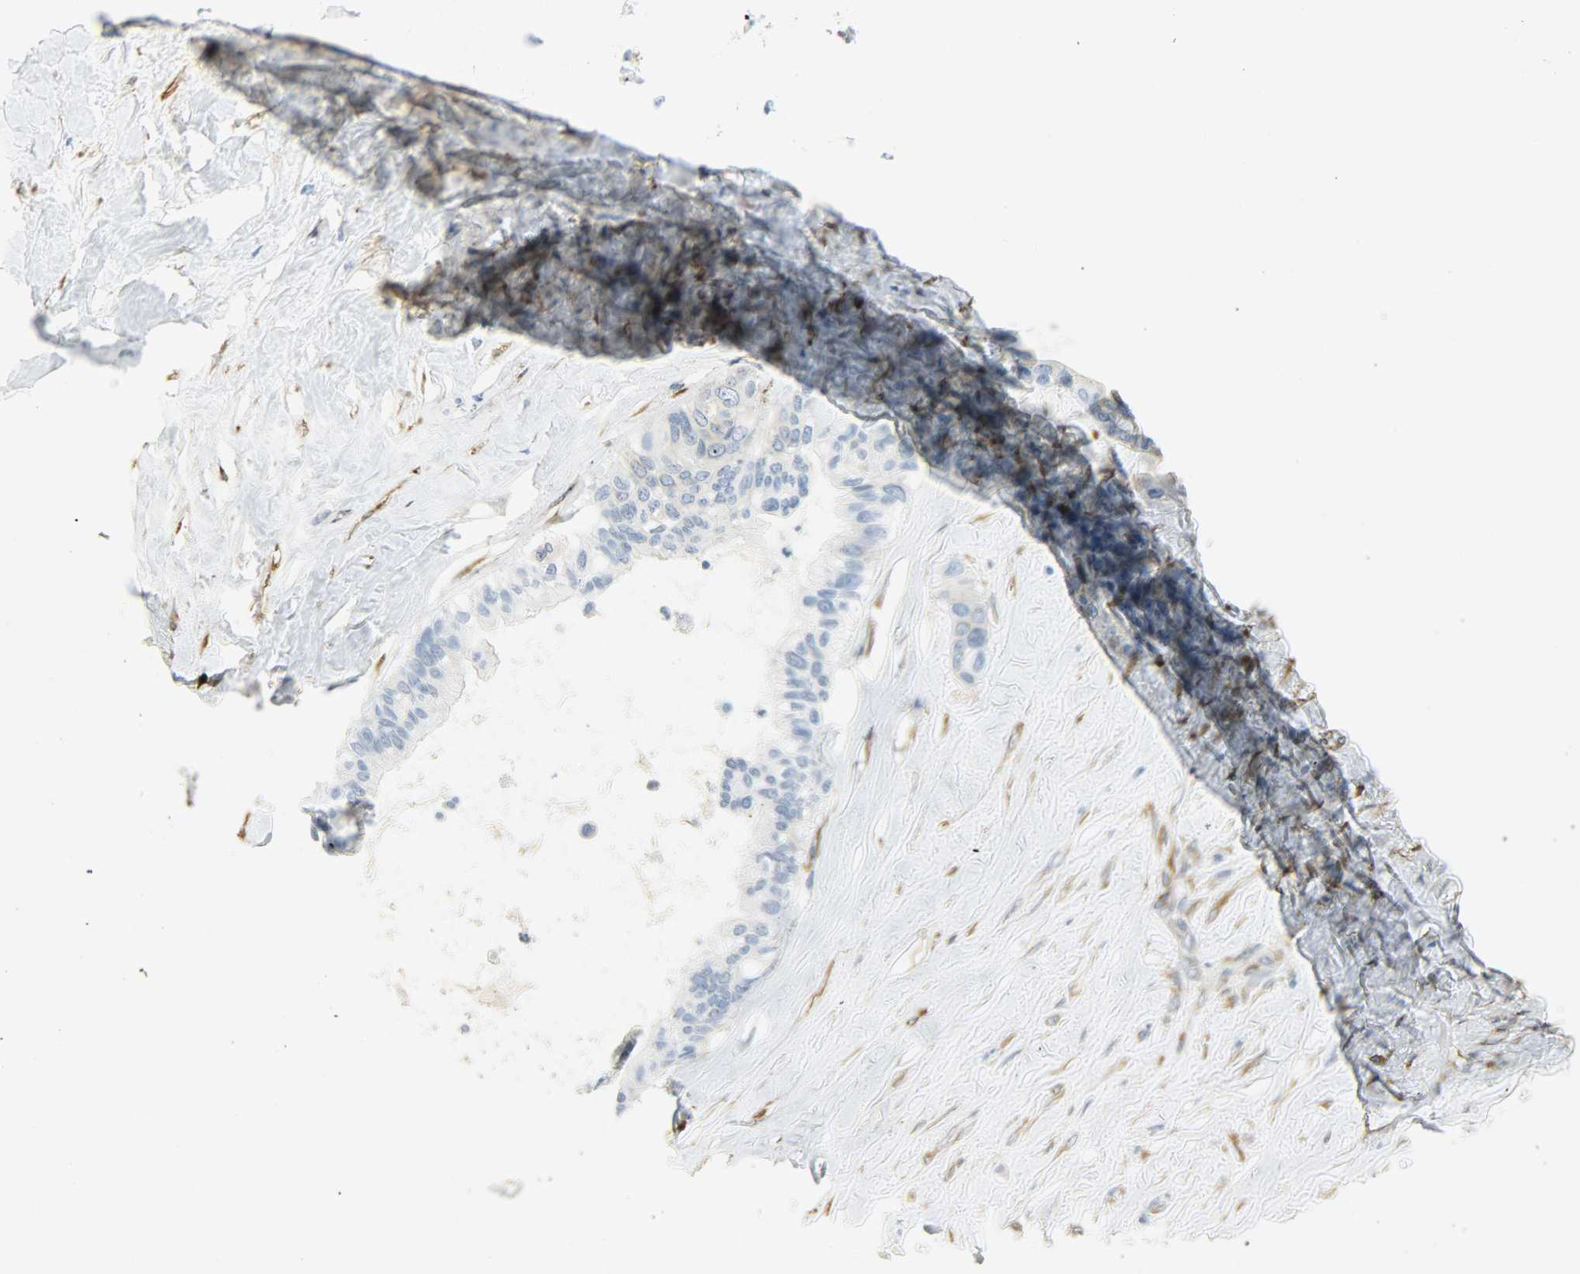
{"staining": {"intensity": "negative", "quantity": "none", "location": "none"}, "tissue": "liver cancer", "cell_type": "Tumor cells", "image_type": "cancer", "snomed": [{"axis": "morphology", "description": "Cholangiocarcinoma"}, {"axis": "topography", "description": "Liver"}], "caption": "The photomicrograph reveals no staining of tumor cells in liver cholangiocarcinoma.", "gene": "PKD2", "patient": {"sex": "female", "age": 67}}